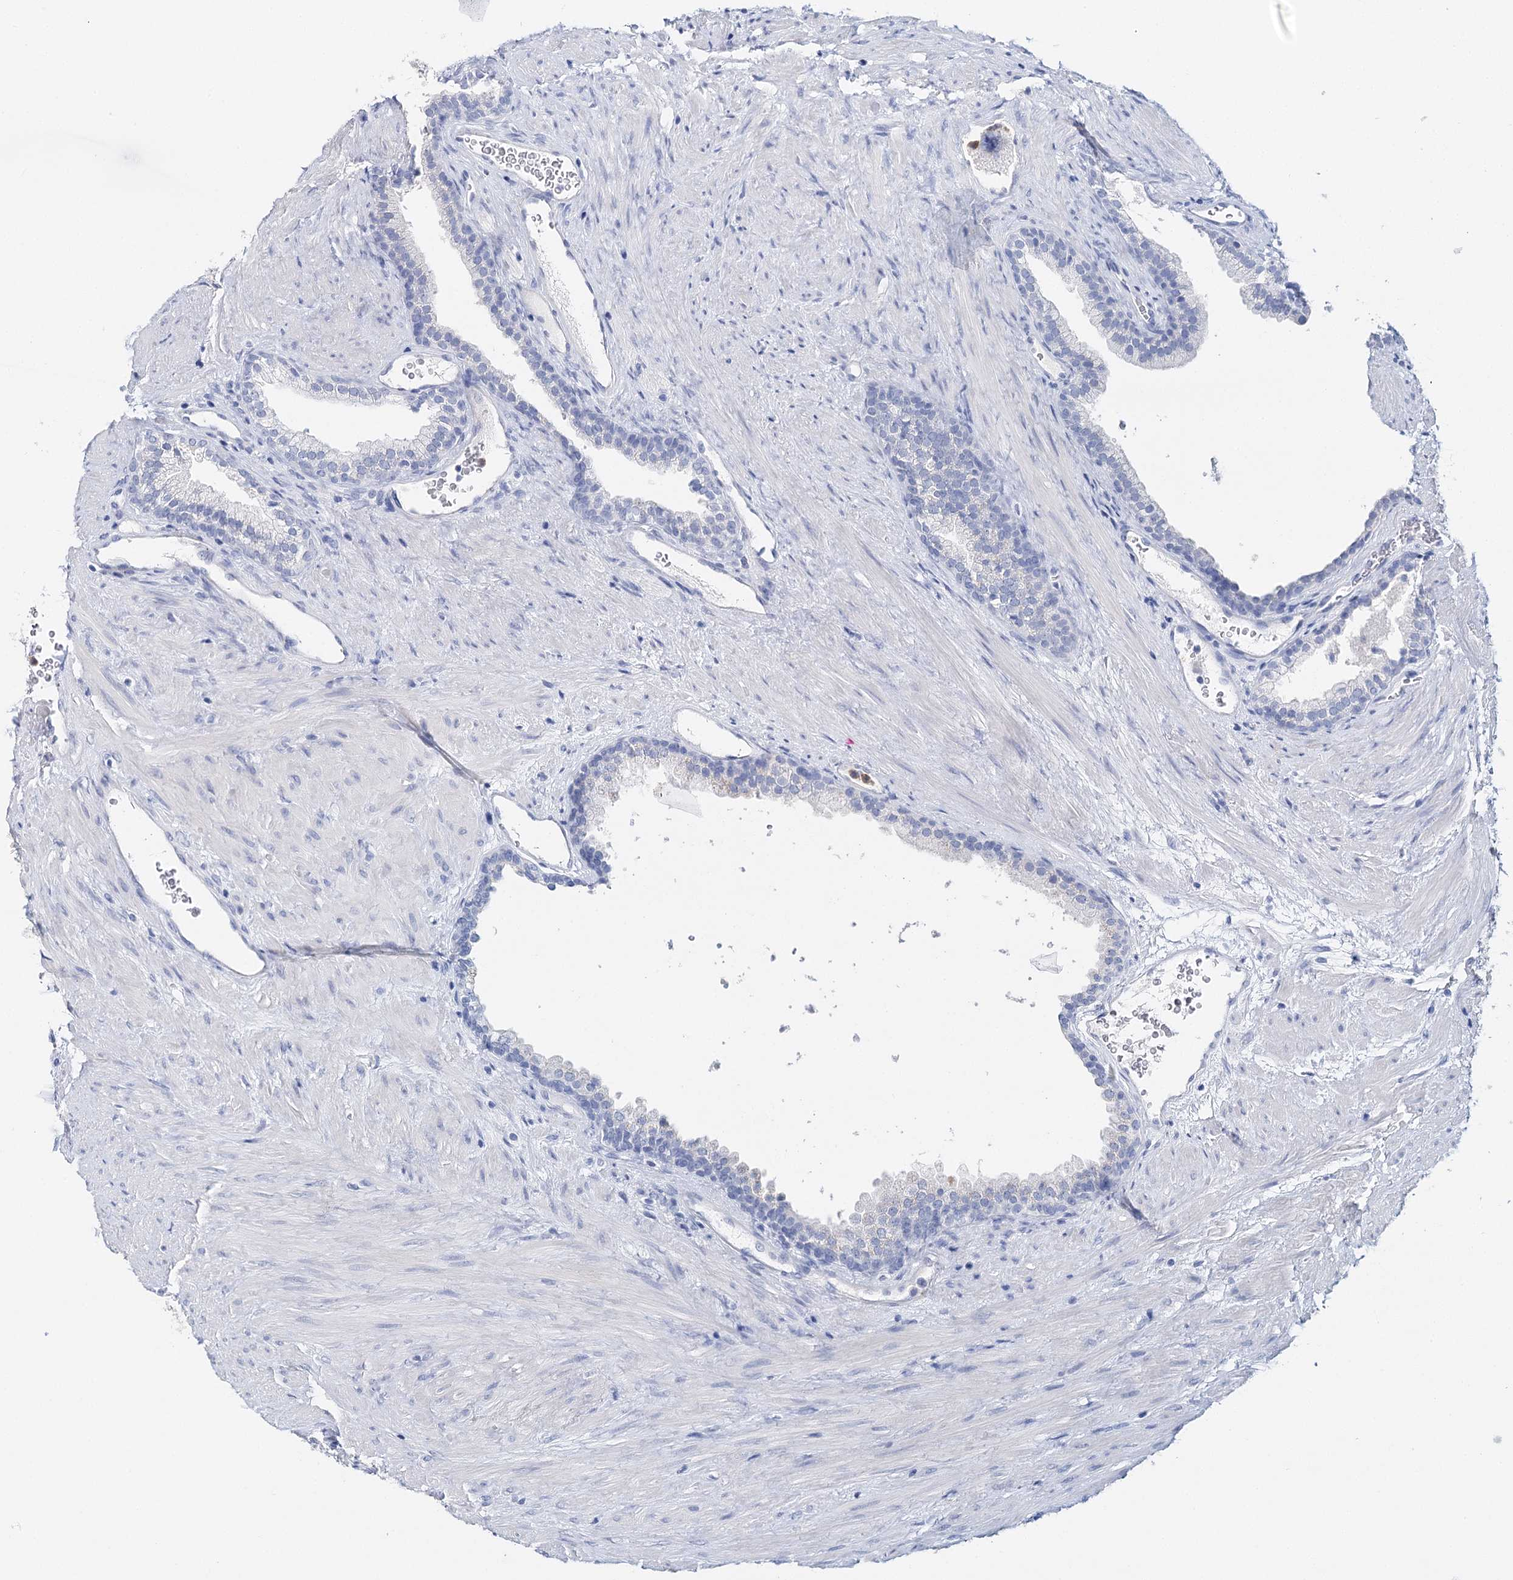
{"staining": {"intensity": "negative", "quantity": "none", "location": "none"}, "tissue": "prostate", "cell_type": "Glandular cells", "image_type": "normal", "snomed": [{"axis": "morphology", "description": "Normal tissue, NOS"}, {"axis": "topography", "description": "Prostate"}], "caption": "The micrograph reveals no significant positivity in glandular cells of prostate.", "gene": "CEACAM8", "patient": {"sex": "male", "age": 76}}